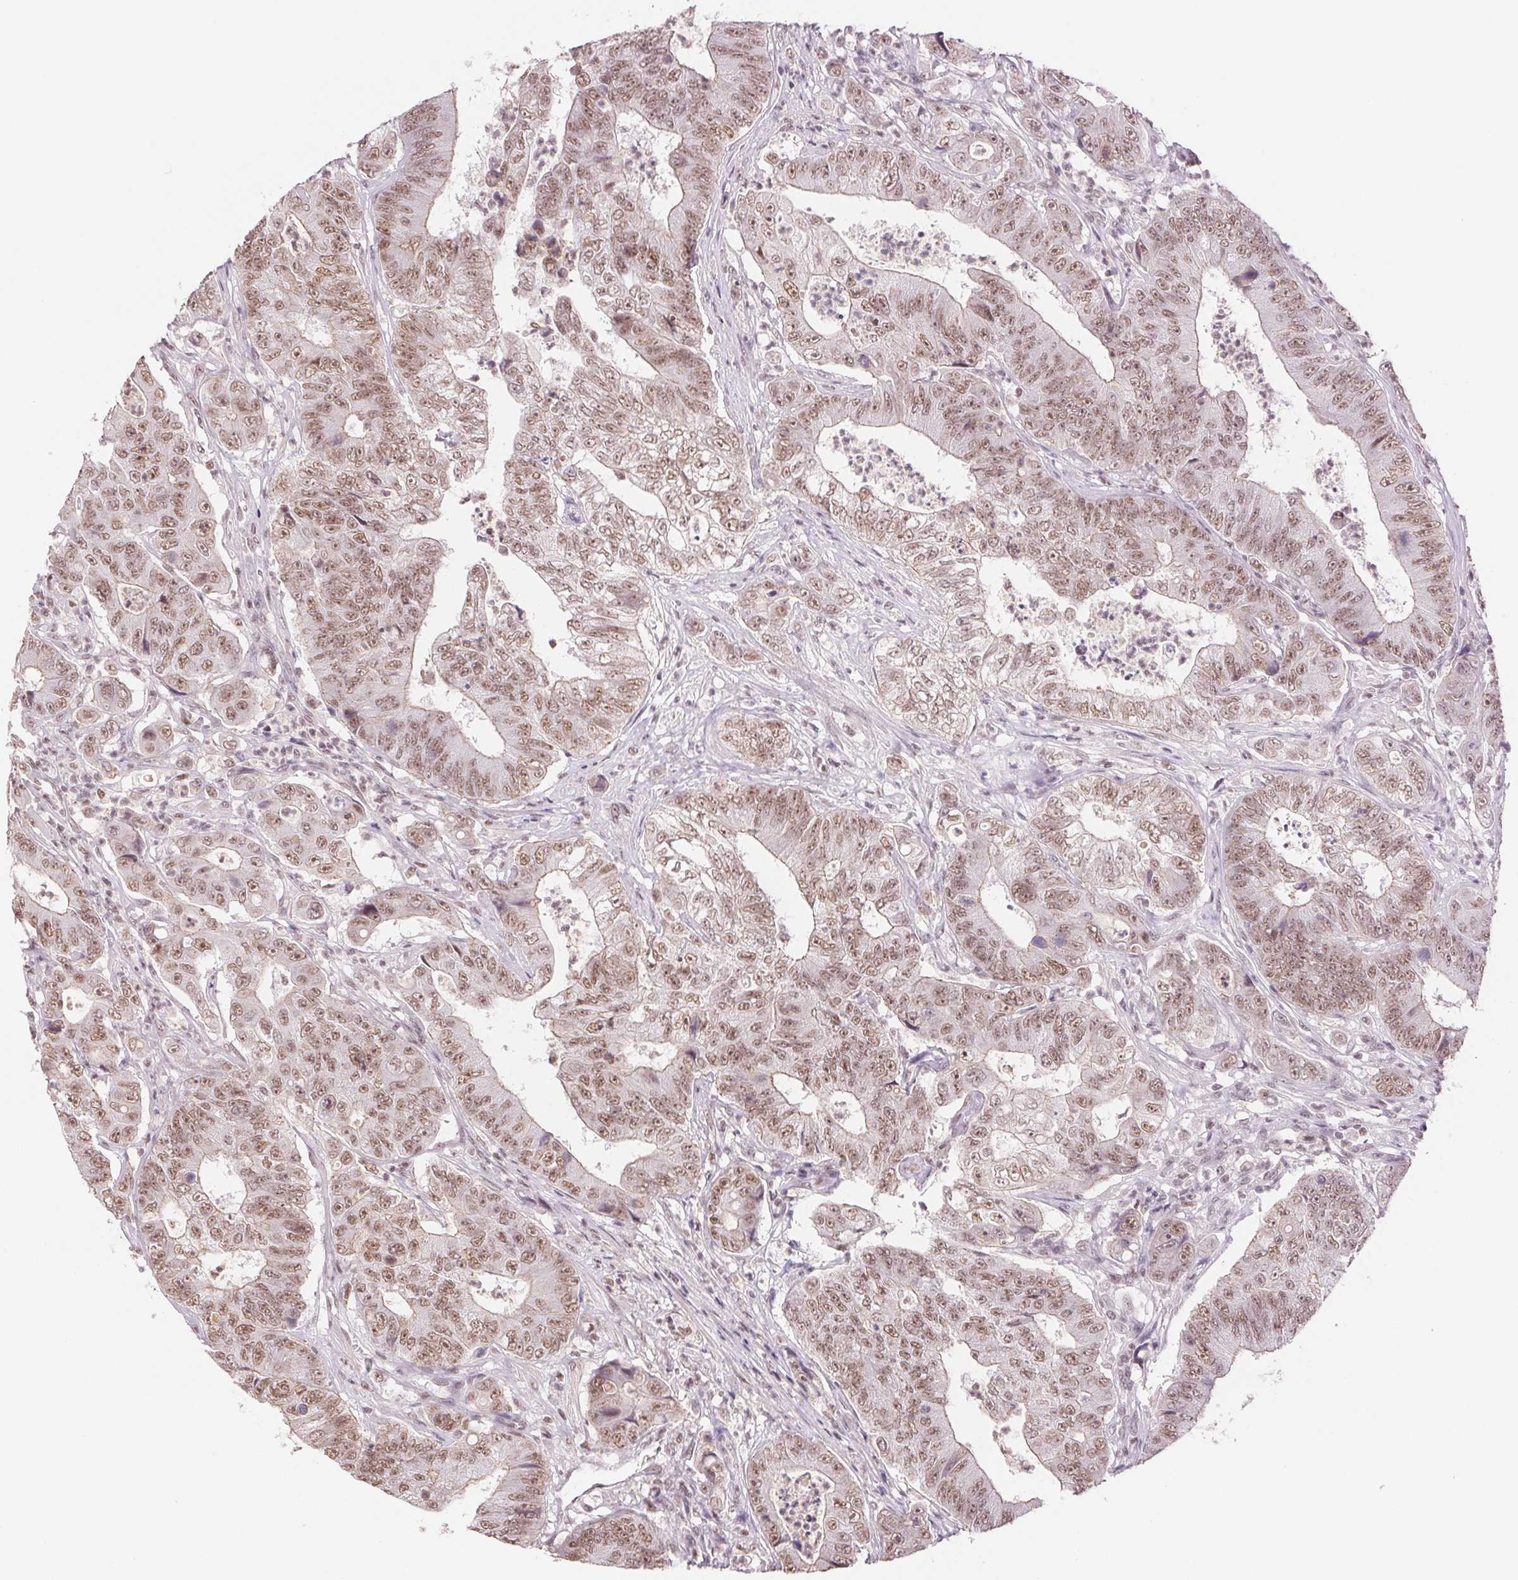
{"staining": {"intensity": "moderate", "quantity": ">75%", "location": "nuclear"}, "tissue": "colorectal cancer", "cell_type": "Tumor cells", "image_type": "cancer", "snomed": [{"axis": "morphology", "description": "Adenocarcinoma, NOS"}, {"axis": "topography", "description": "Colon"}], "caption": "The photomicrograph reveals staining of colorectal cancer (adenocarcinoma), revealing moderate nuclear protein expression (brown color) within tumor cells. (Brightfield microscopy of DAB IHC at high magnification).", "gene": "RPRD1B", "patient": {"sex": "female", "age": 48}}